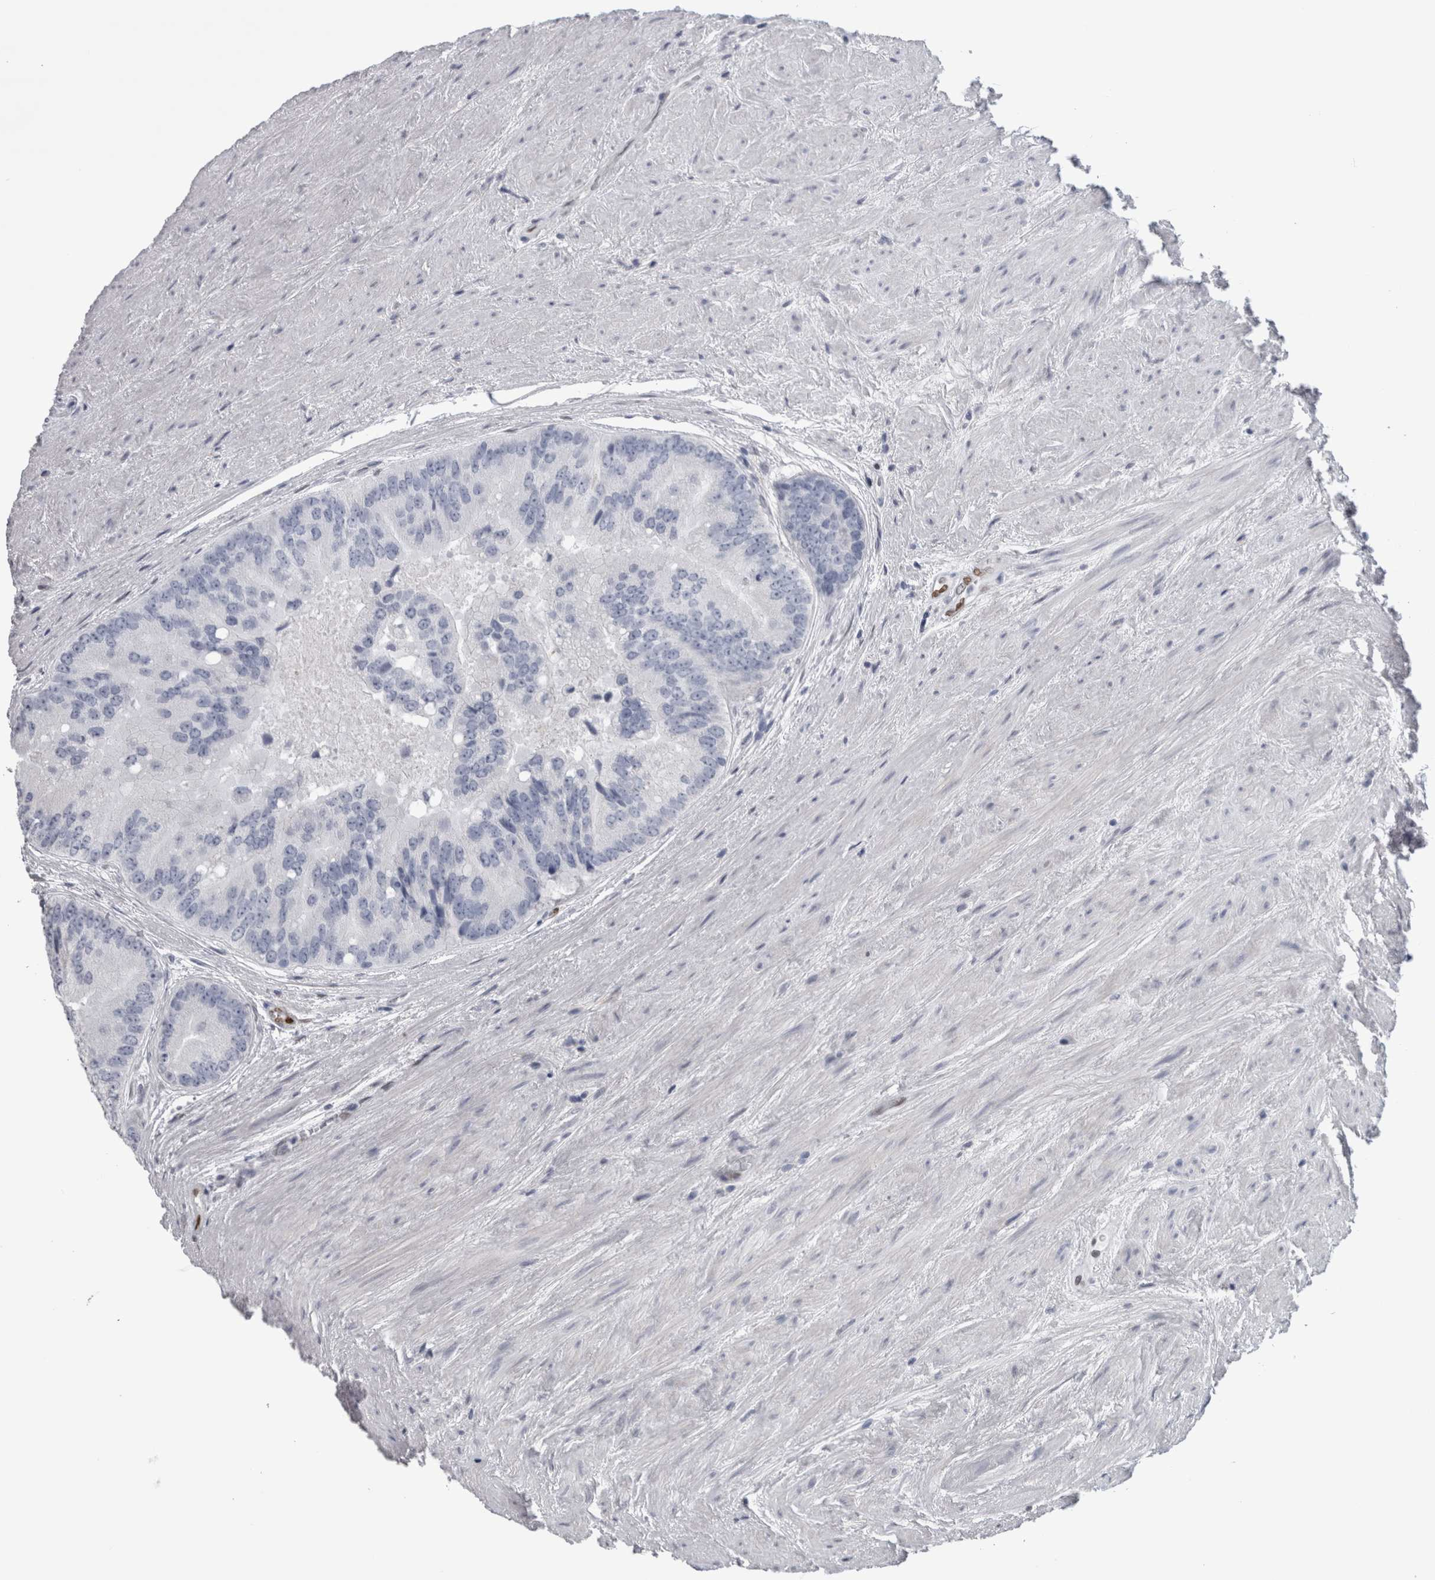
{"staining": {"intensity": "negative", "quantity": "none", "location": "none"}, "tissue": "prostate cancer", "cell_type": "Tumor cells", "image_type": "cancer", "snomed": [{"axis": "morphology", "description": "Adenocarcinoma, High grade"}, {"axis": "topography", "description": "Prostate"}], "caption": "Prostate cancer (high-grade adenocarcinoma) was stained to show a protein in brown. There is no significant expression in tumor cells.", "gene": "IL33", "patient": {"sex": "male", "age": 70}}